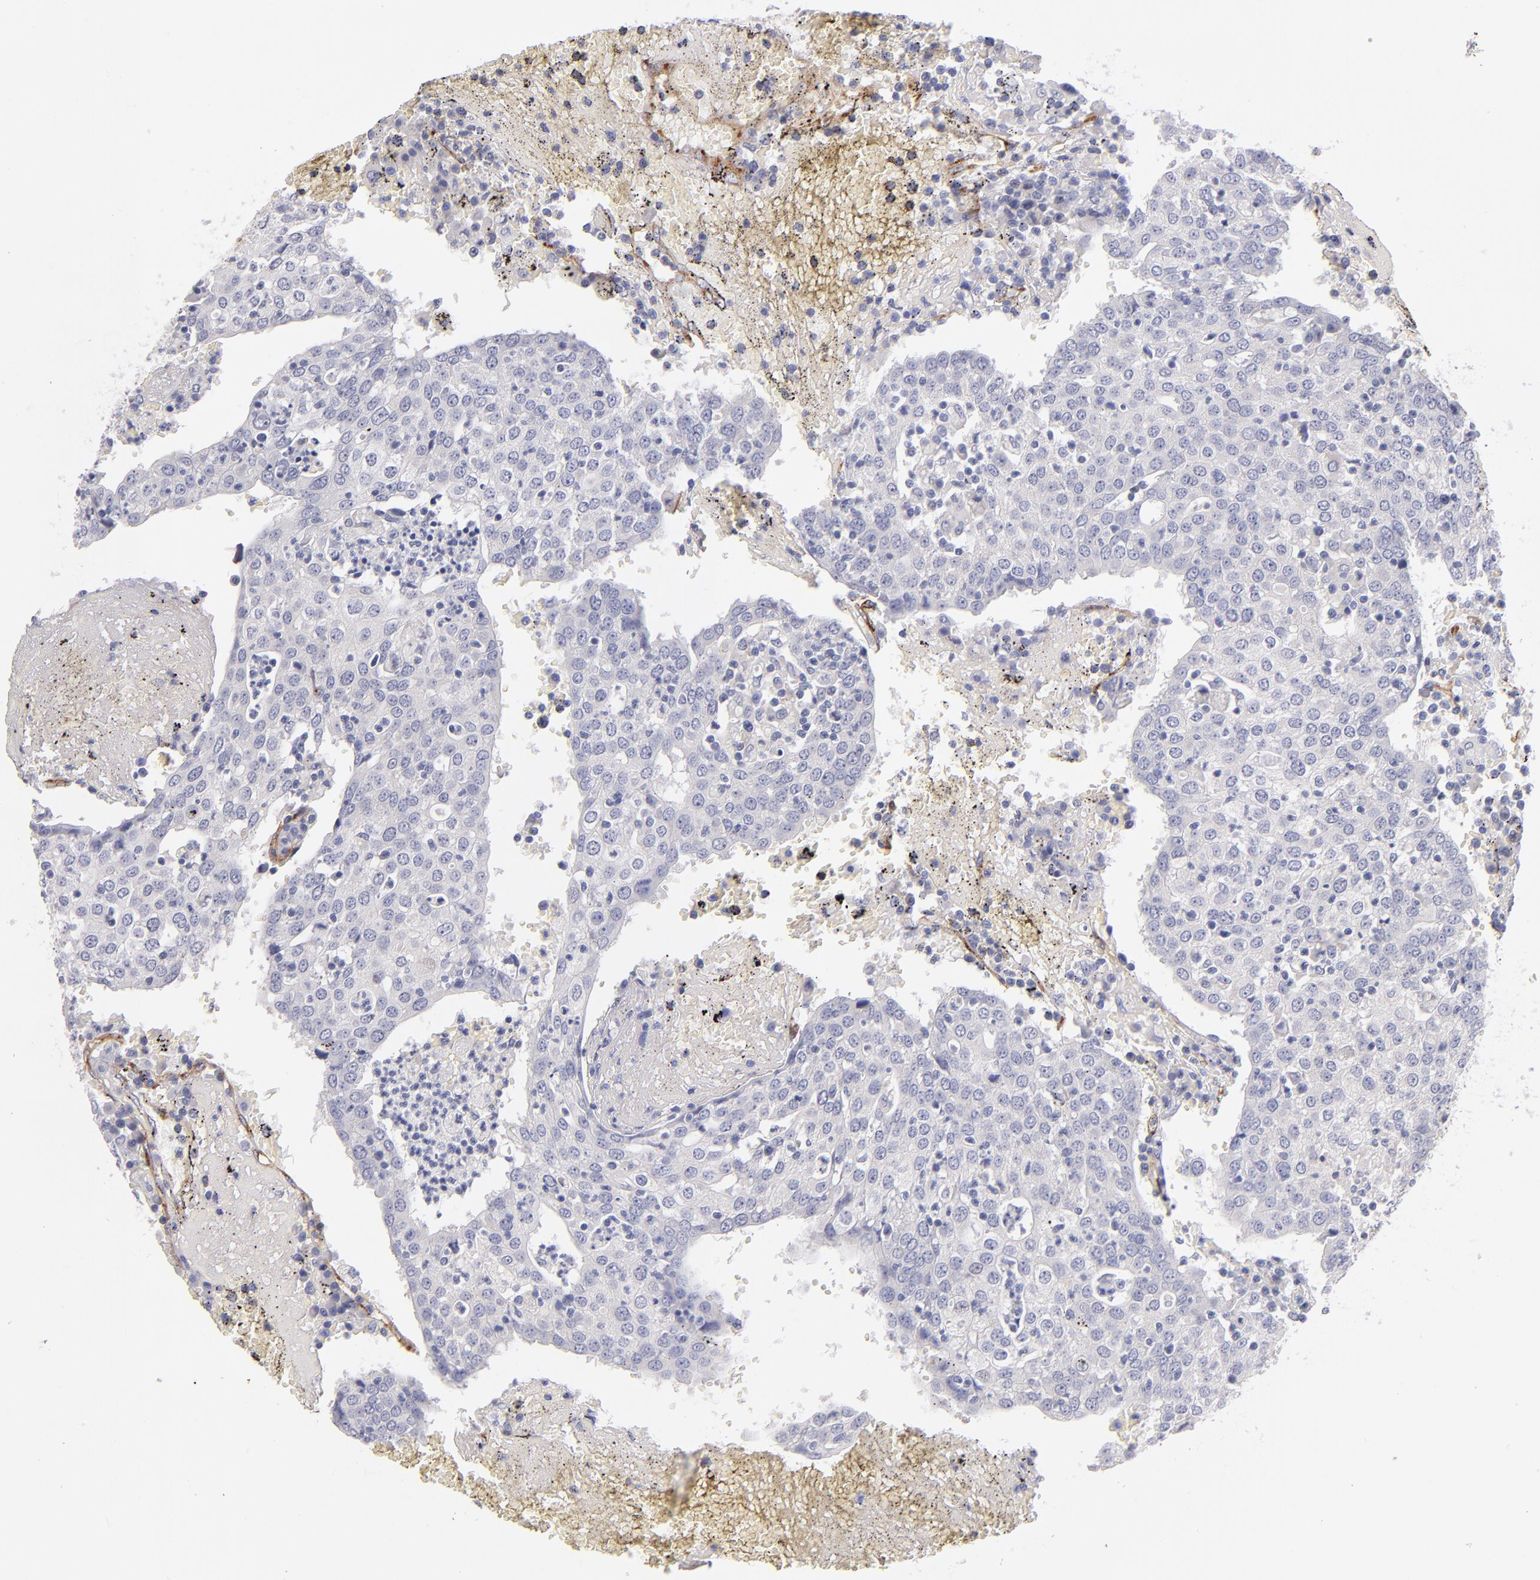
{"staining": {"intensity": "negative", "quantity": "none", "location": "none"}, "tissue": "head and neck cancer", "cell_type": "Tumor cells", "image_type": "cancer", "snomed": [{"axis": "morphology", "description": "Adenocarcinoma, NOS"}, {"axis": "topography", "description": "Salivary gland"}, {"axis": "topography", "description": "Head-Neck"}], "caption": "IHC photomicrograph of neoplastic tissue: head and neck cancer (adenocarcinoma) stained with DAB (3,3'-diaminobenzidine) exhibits no significant protein staining in tumor cells.", "gene": "PLVAP", "patient": {"sex": "female", "age": 65}}